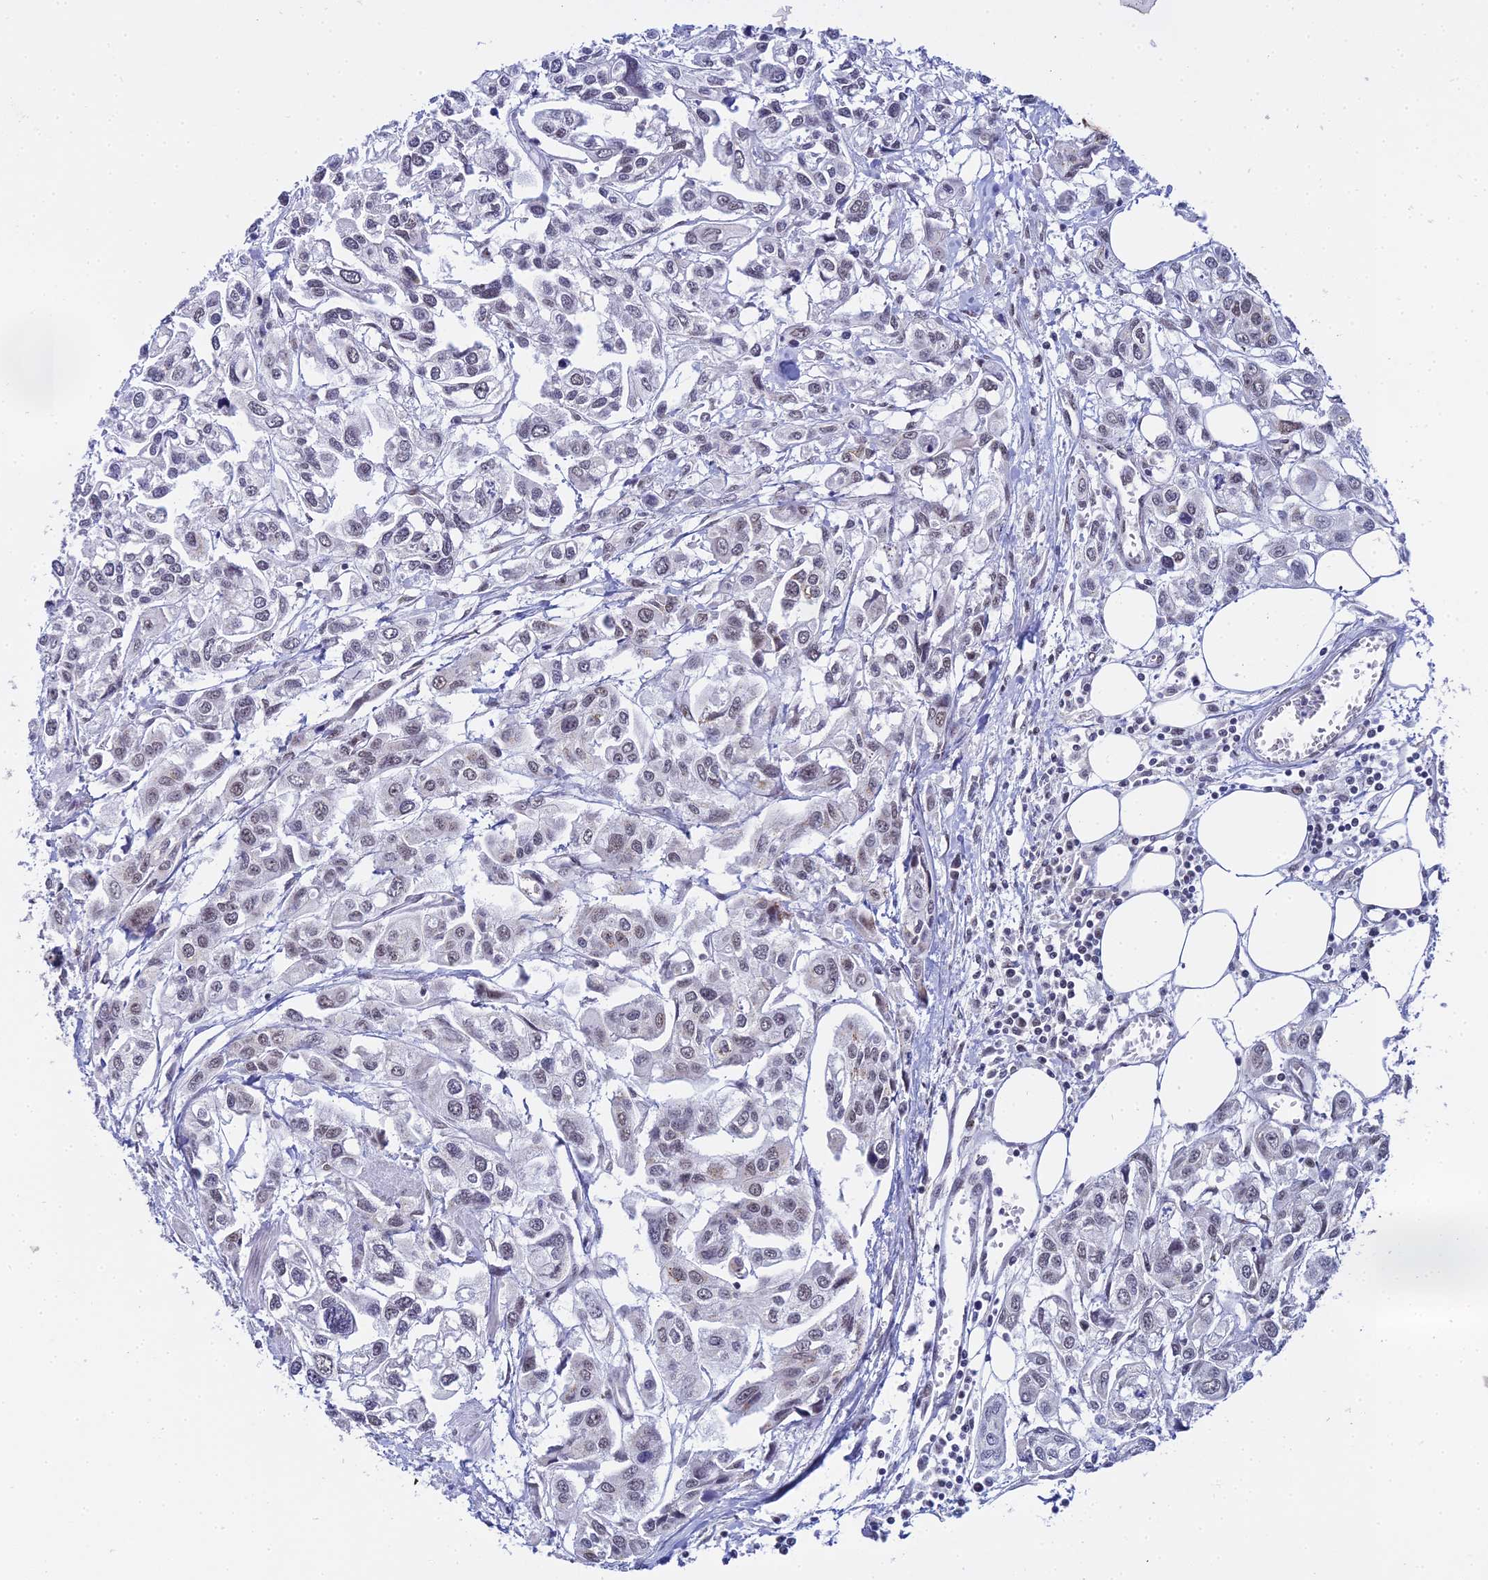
{"staining": {"intensity": "weak", "quantity": "25%-75%", "location": "nuclear"}, "tissue": "urothelial cancer", "cell_type": "Tumor cells", "image_type": "cancer", "snomed": [{"axis": "morphology", "description": "Urothelial carcinoma, High grade"}, {"axis": "topography", "description": "Urinary bladder"}], "caption": "The image reveals a brown stain indicating the presence of a protein in the nuclear of tumor cells in urothelial cancer. (DAB IHC with brightfield microscopy, high magnification).", "gene": "EXOSC3", "patient": {"sex": "male", "age": 67}}